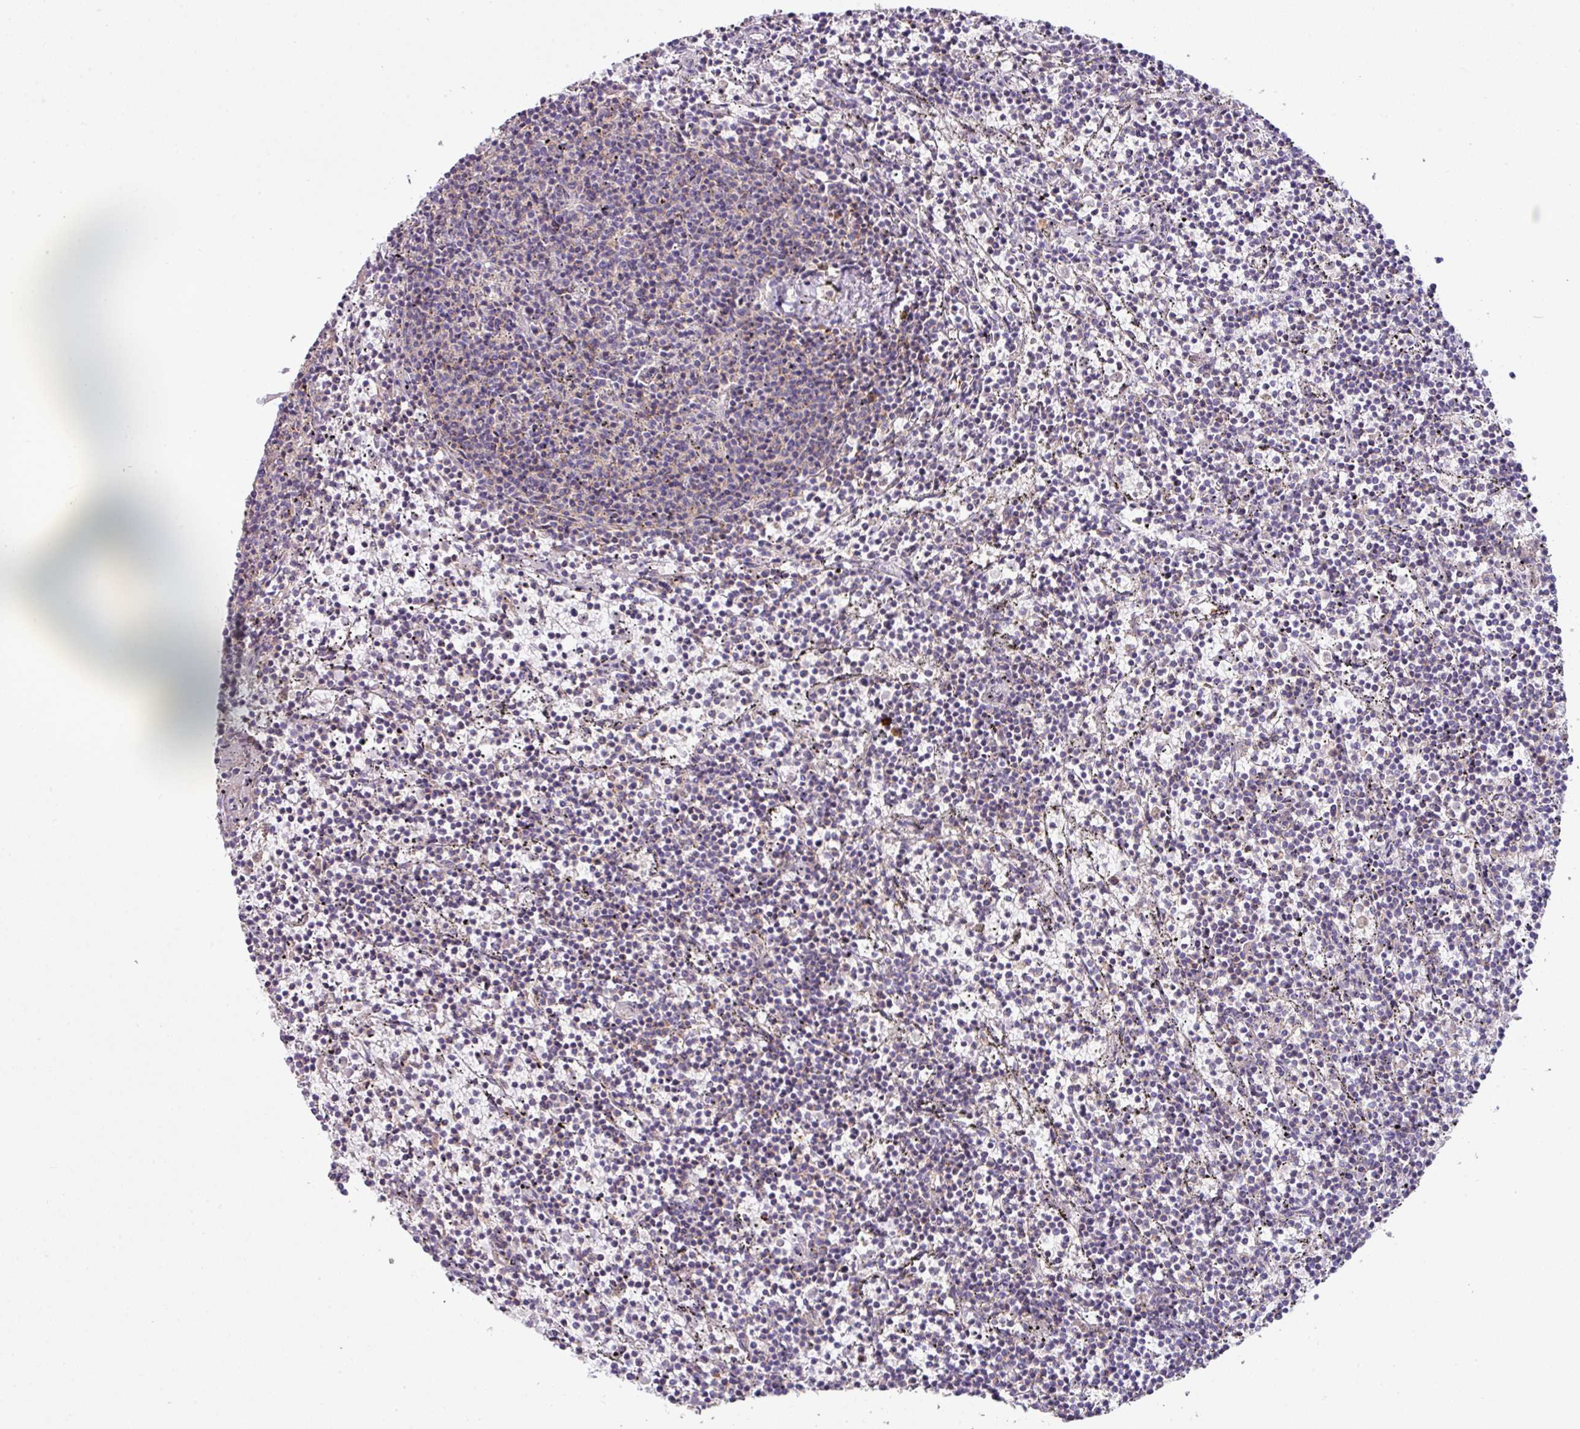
{"staining": {"intensity": "negative", "quantity": "none", "location": "none"}, "tissue": "lymphoma", "cell_type": "Tumor cells", "image_type": "cancer", "snomed": [{"axis": "morphology", "description": "Malignant lymphoma, non-Hodgkin's type, Low grade"}, {"axis": "topography", "description": "Spleen"}], "caption": "An IHC micrograph of low-grade malignant lymphoma, non-Hodgkin's type is shown. There is no staining in tumor cells of low-grade malignant lymphoma, non-Hodgkin's type.", "gene": "SLAMF6", "patient": {"sex": "female", "age": 50}}